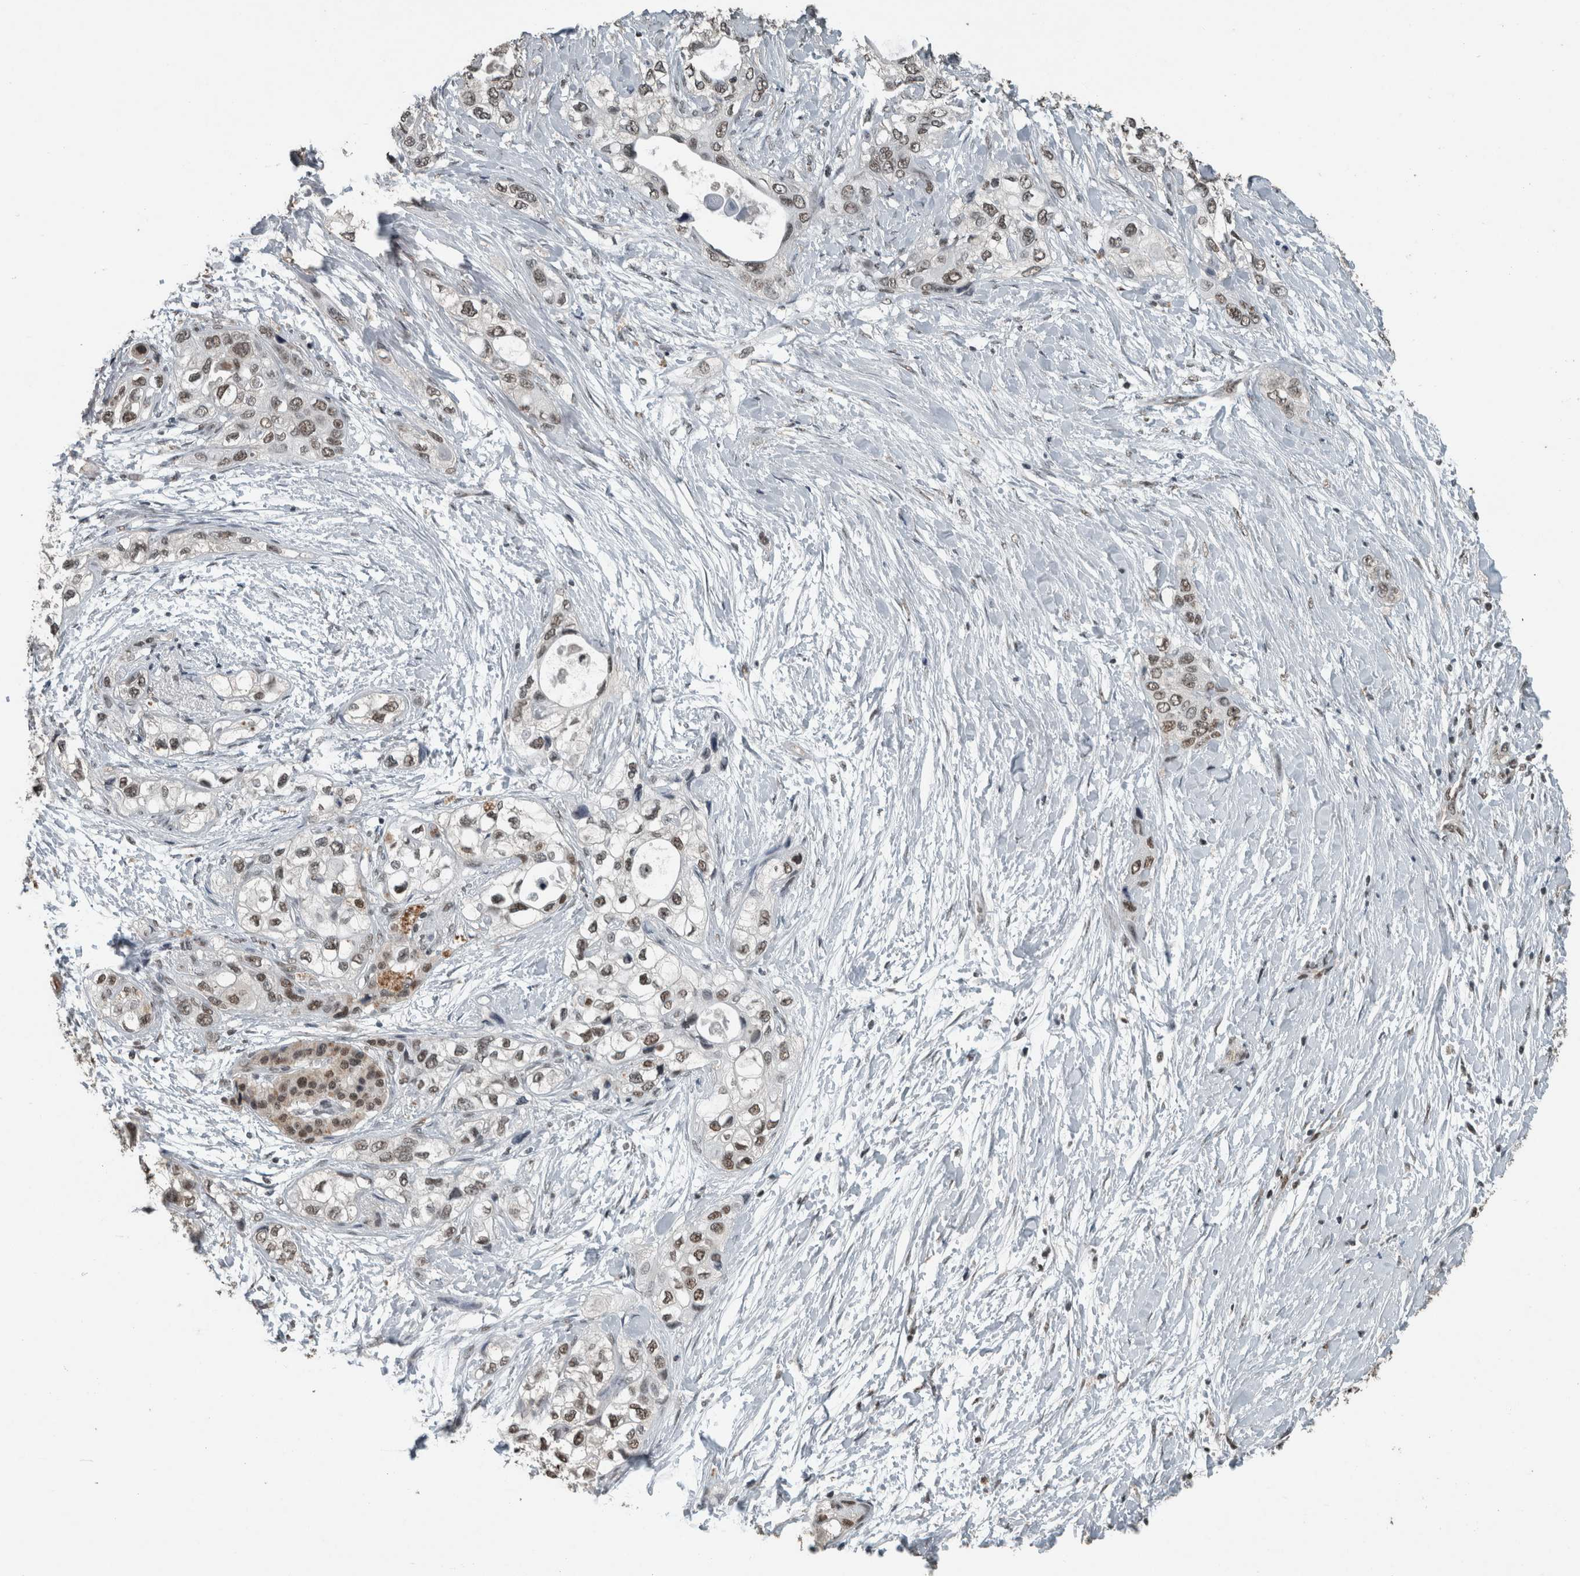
{"staining": {"intensity": "weak", "quantity": ">75%", "location": "nuclear"}, "tissue": "pancreatic cancer", "cell_type": "Tumor cells", "image_type": "cancer", "snomed": [{"axis": "morphology", "description": "Adenocarcinoma, NOS"}, {"axis": "topography", "description": "Pancreas"}], "caption": "IHC of pancreatic cancer displays low levels of weak nuclear positivity in about >75% of tumor cells.", "gene": "ZNF24", "patient": {"sex": "female", "age": 70}}